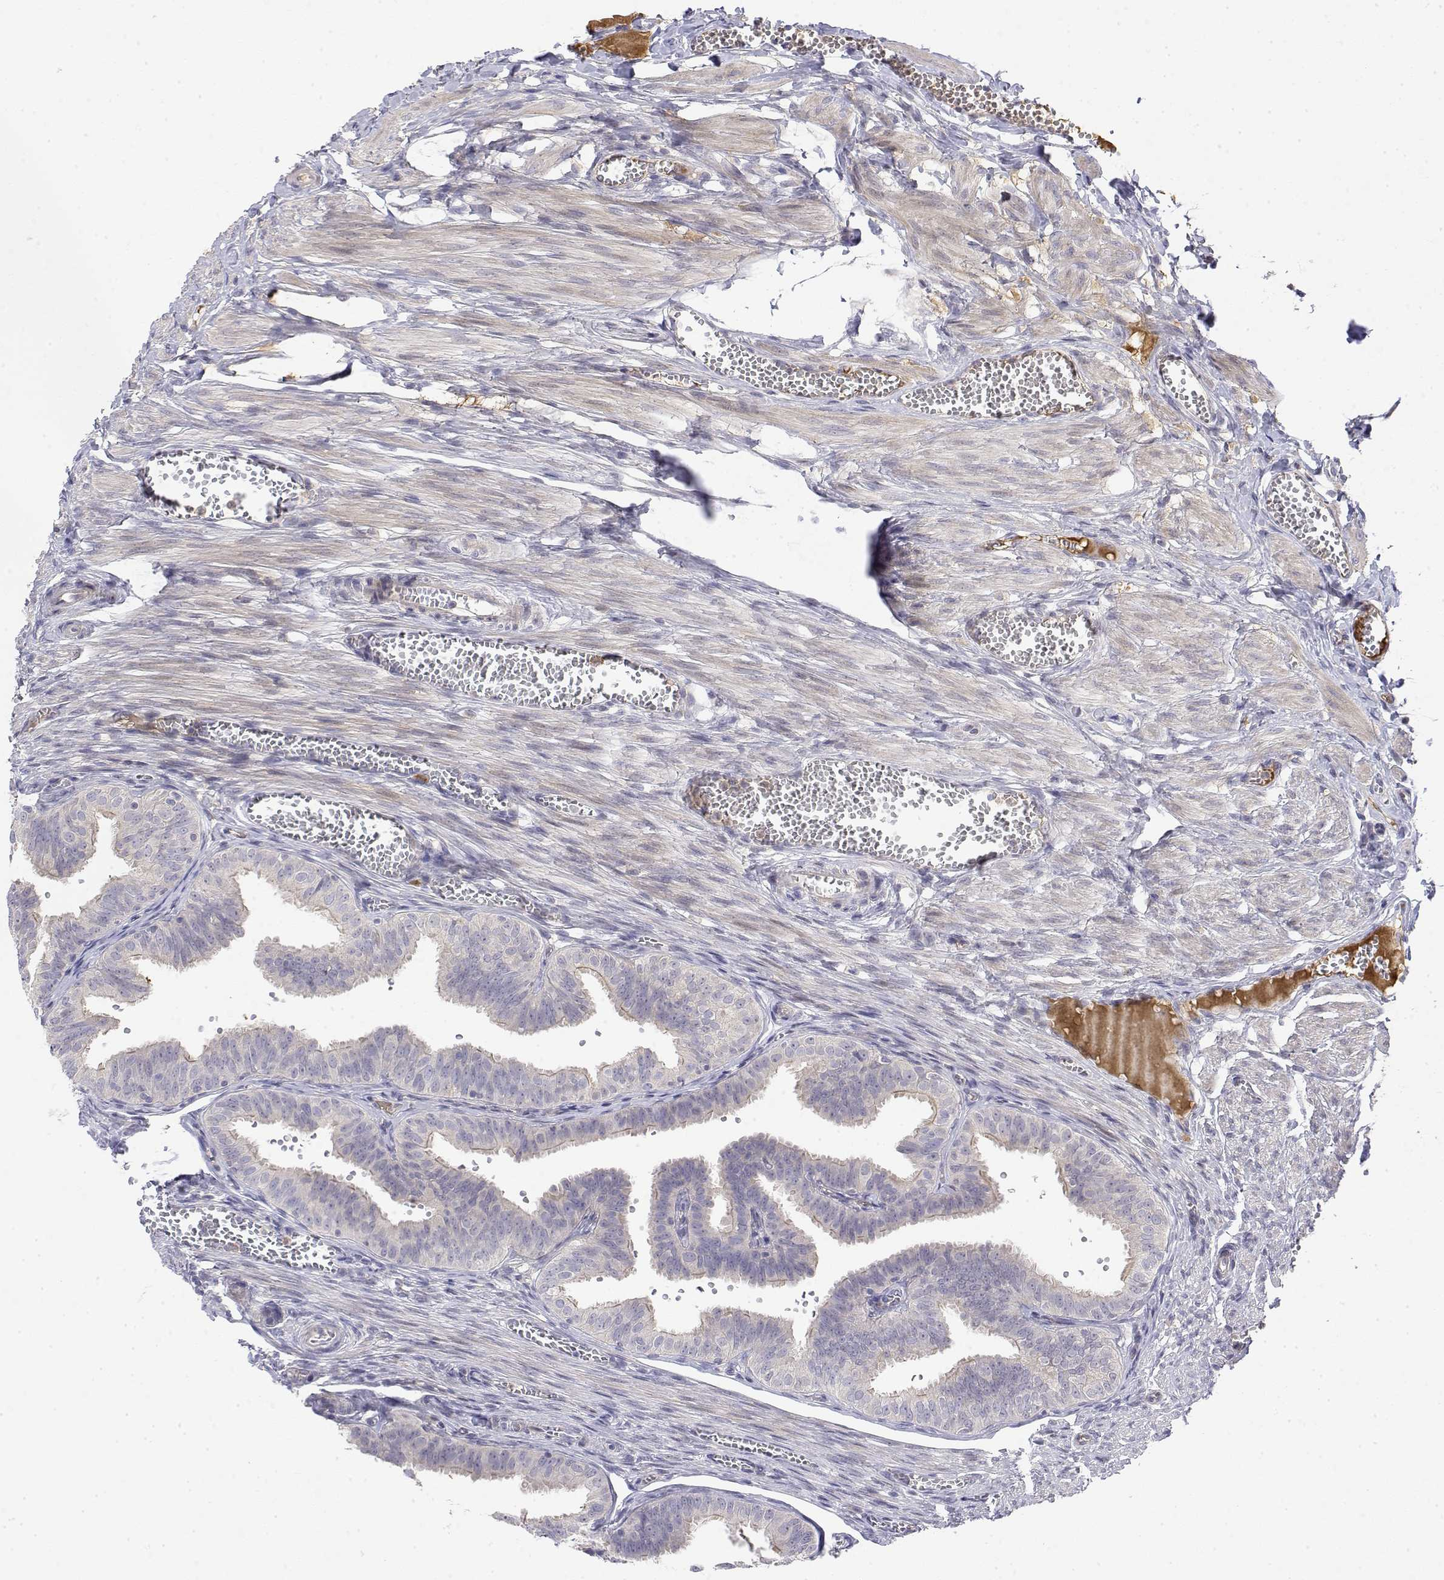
{"staining": {"intensity": "weak", "quantity": "<25%", "location": "cytoplasmic/membranous"}, "tissue": "fallopian tube", "cell_type": "Glandular cells", "image_type": "normal", "snomed": [{"axis": "morphology", "description": "Normal tissue, NOS"}, {"axis": "topography", "description": "Fallopian tube"}], "caption": "An IHC histopathology image of unremarkable fallopian tube is shown. There is no staining in glandular cells of fallopian tube. Brightfield microscopy of immunohistochemistry stained with DAB (brown) and hematoxylin (blue), captured at high magnification.", "gene": "IGFBP4", "patient": {"sex": "female", "age": 25}}